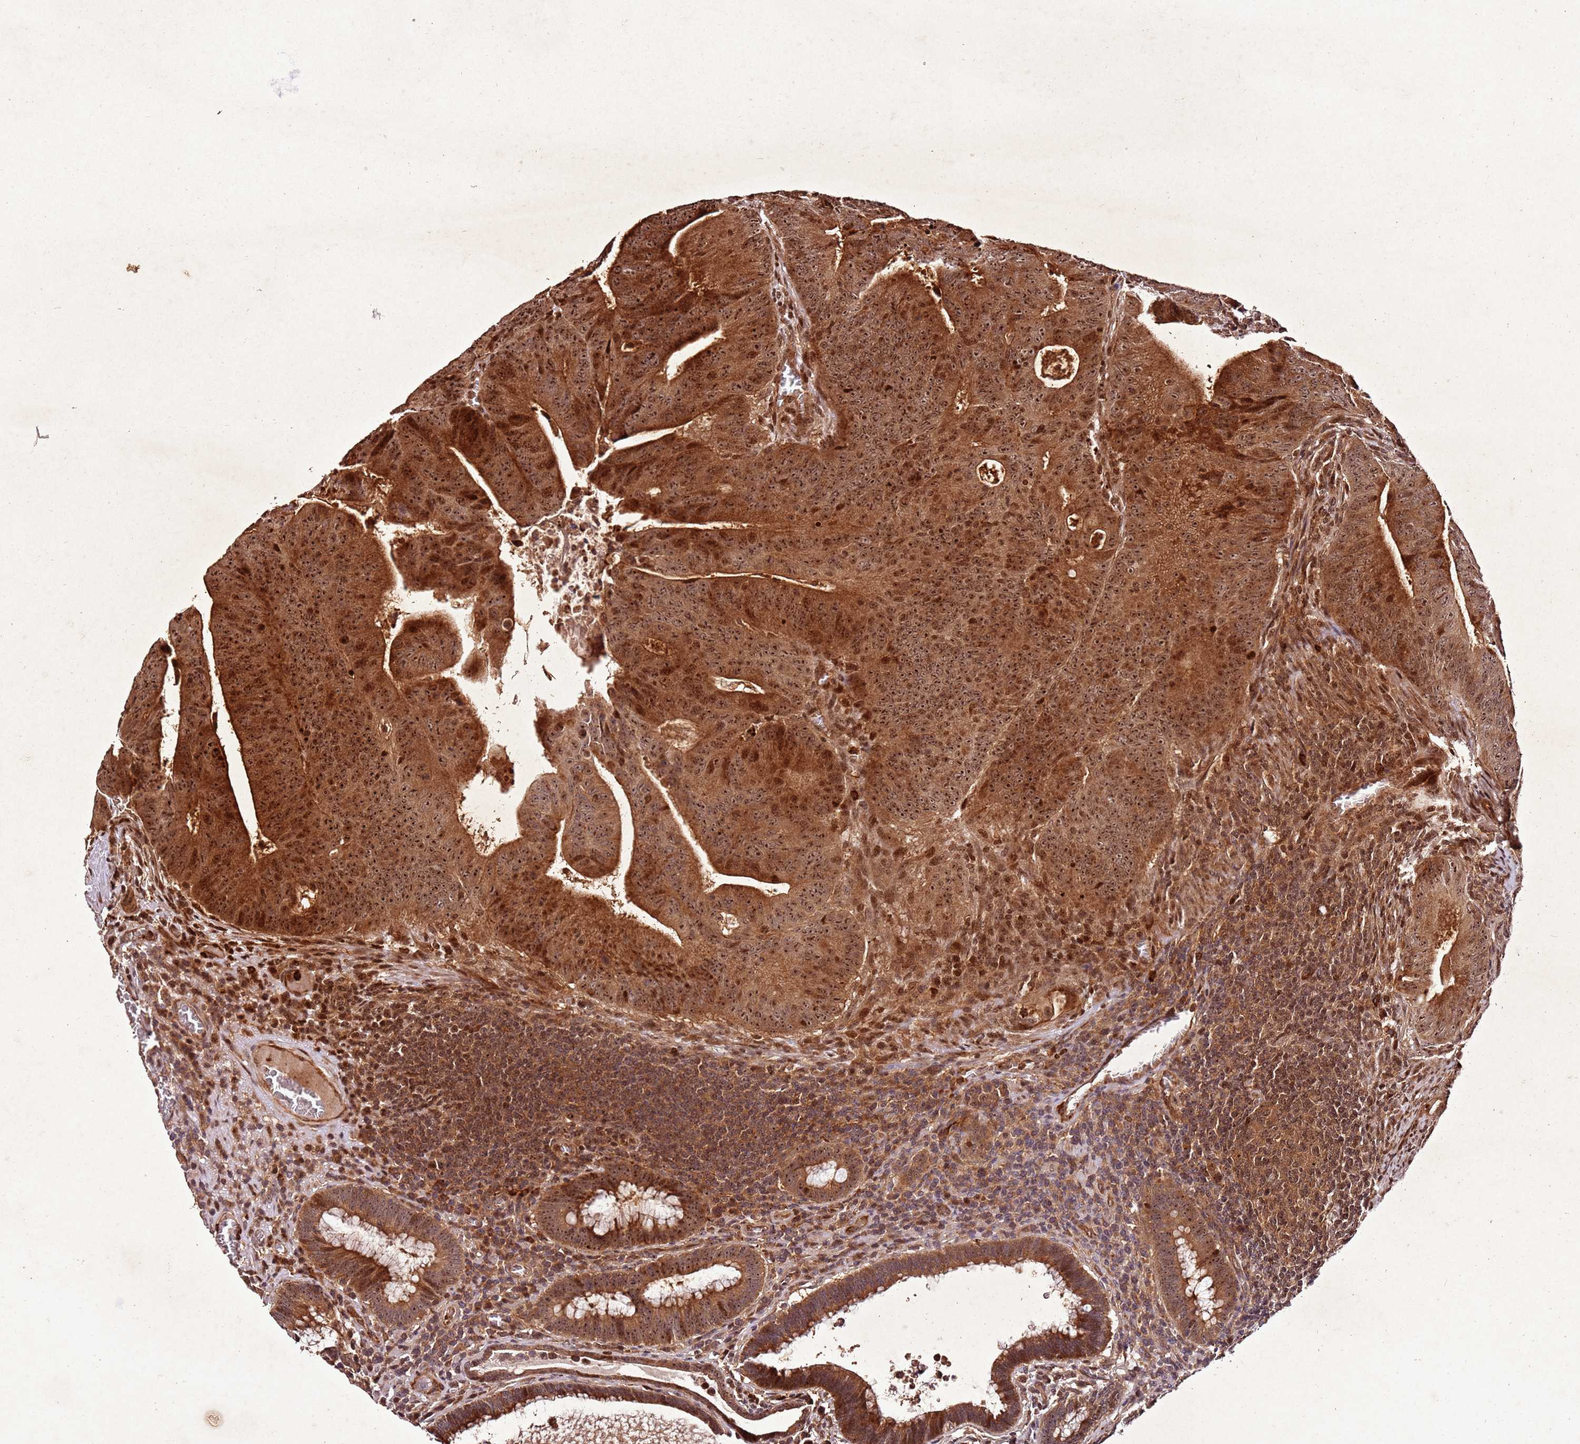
{"staining": {"intensity": "strong", "quantity": ">75%", "location": "cytoplasmic/membranous,nuclear"}, "tissue": "colorectal cancer", "cell_type": "Tumor cells", "image_type": "cancer", "snomed": [{"axis": "morphology", "description": "Adenocarcinoma, NOS"}, {"axis": "topography", "description": "Rectum"}], "caption": "A high-resolution micrograph shows immunohistochemistry (IHC) staining of colorectal cancer, which shows strong cytoplasmic/membranous and nuclear expression in approximately >75% of tumor cells.", "gene": "PTMA", "patient": {"sex": "female", "age": 75}}